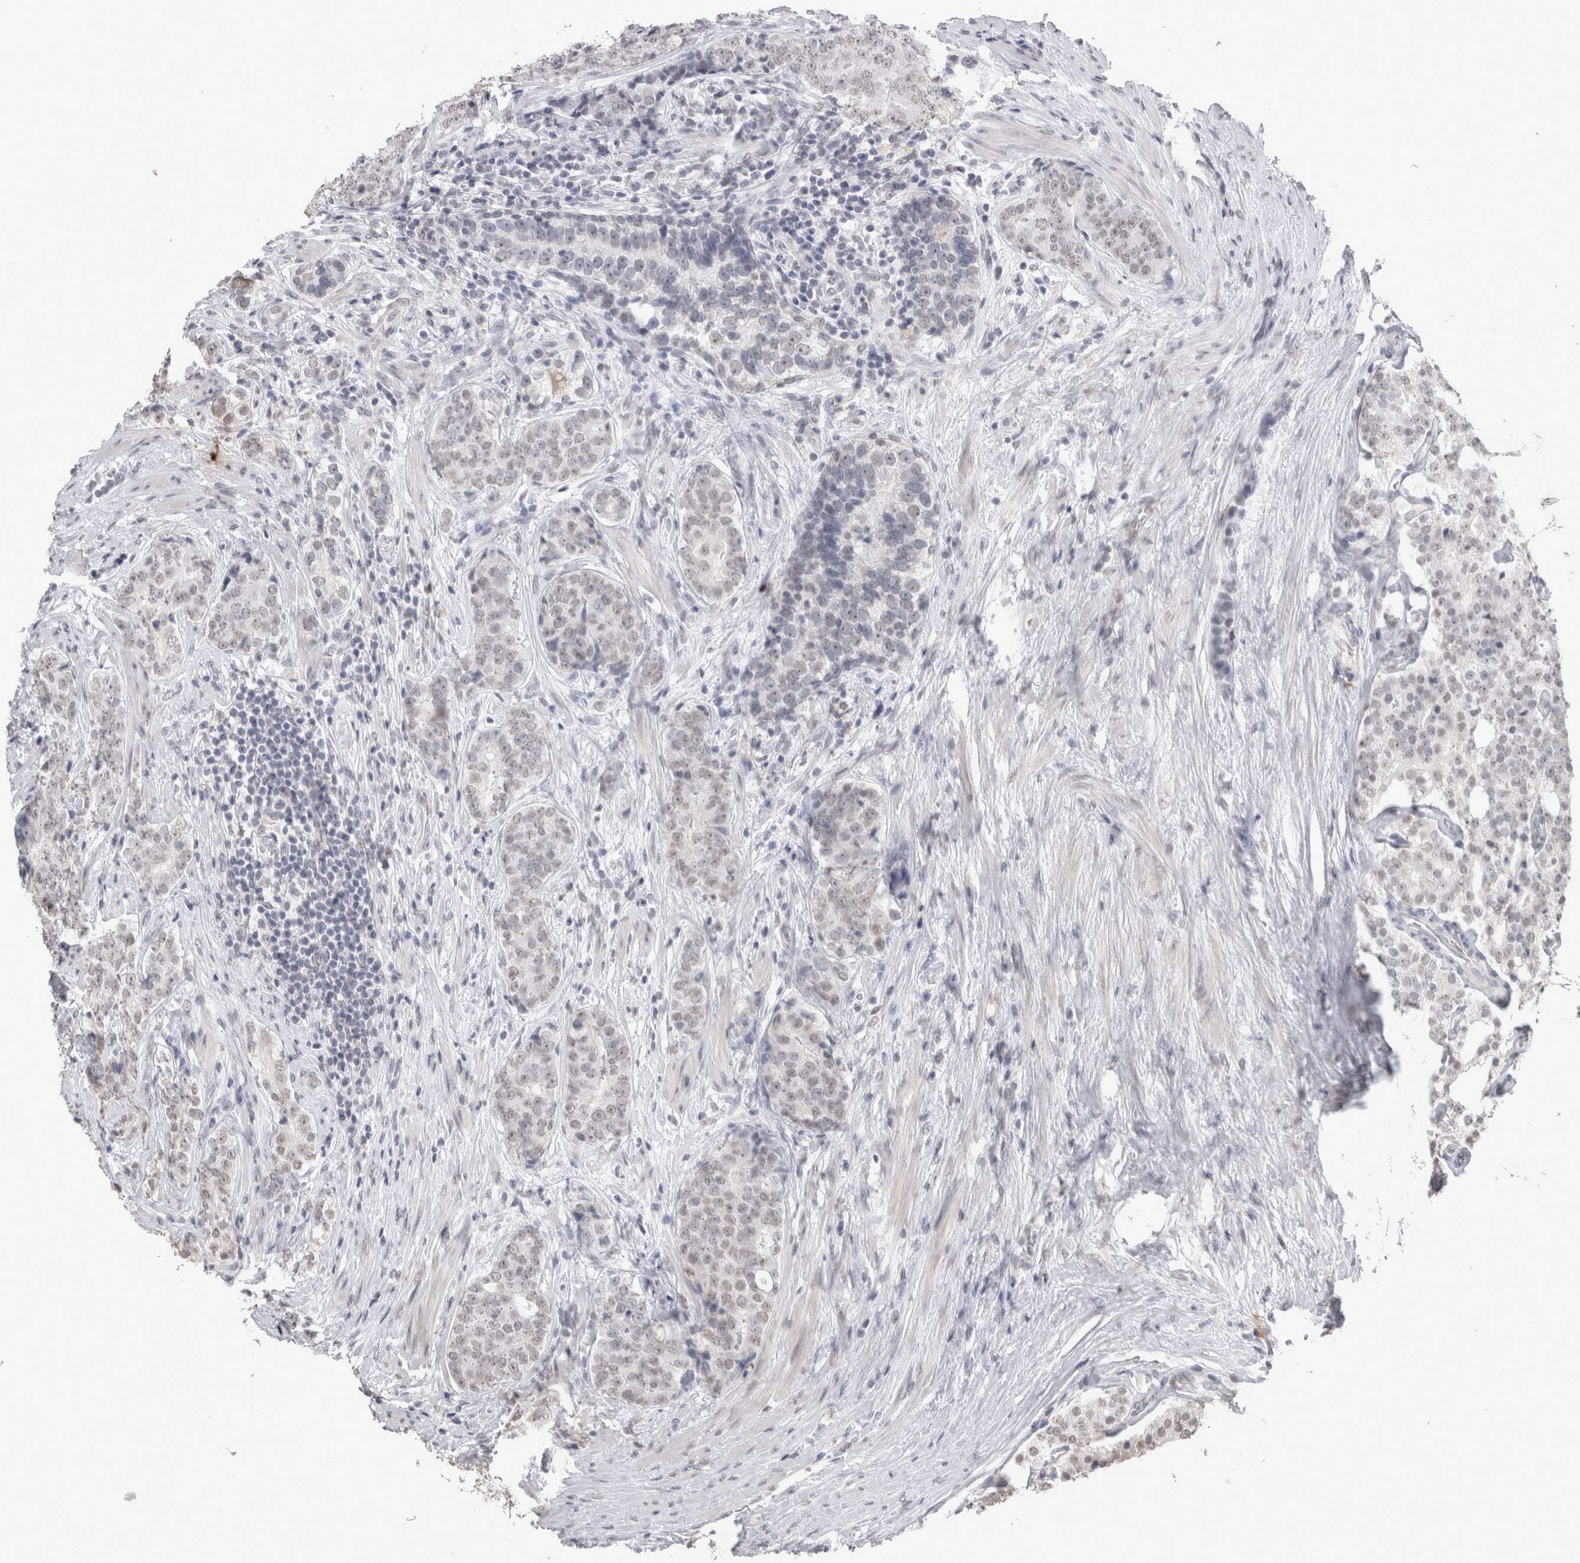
{"staining": {"intensity": "weak", "quantity": "25%-75%", "location": "nuclear"}, "tissue": "prostate cancer", "cell_type": "Tumor cells", "image_type": "cancer", "snomed": [{"axis": "morphology", "description": "Adenocarcinoma, High grade"}, {"axis": "topography", "description": "Prostate"}], "caption": "About 25%-75% of tumor cells in human adenocarcinoma (high-grade) (prostate) reveal weak nuclear protein staining as visualized by brown immunohistochemical staining.", "gene": "DDX4", "patient": {"sex": "male", "age": 56}}